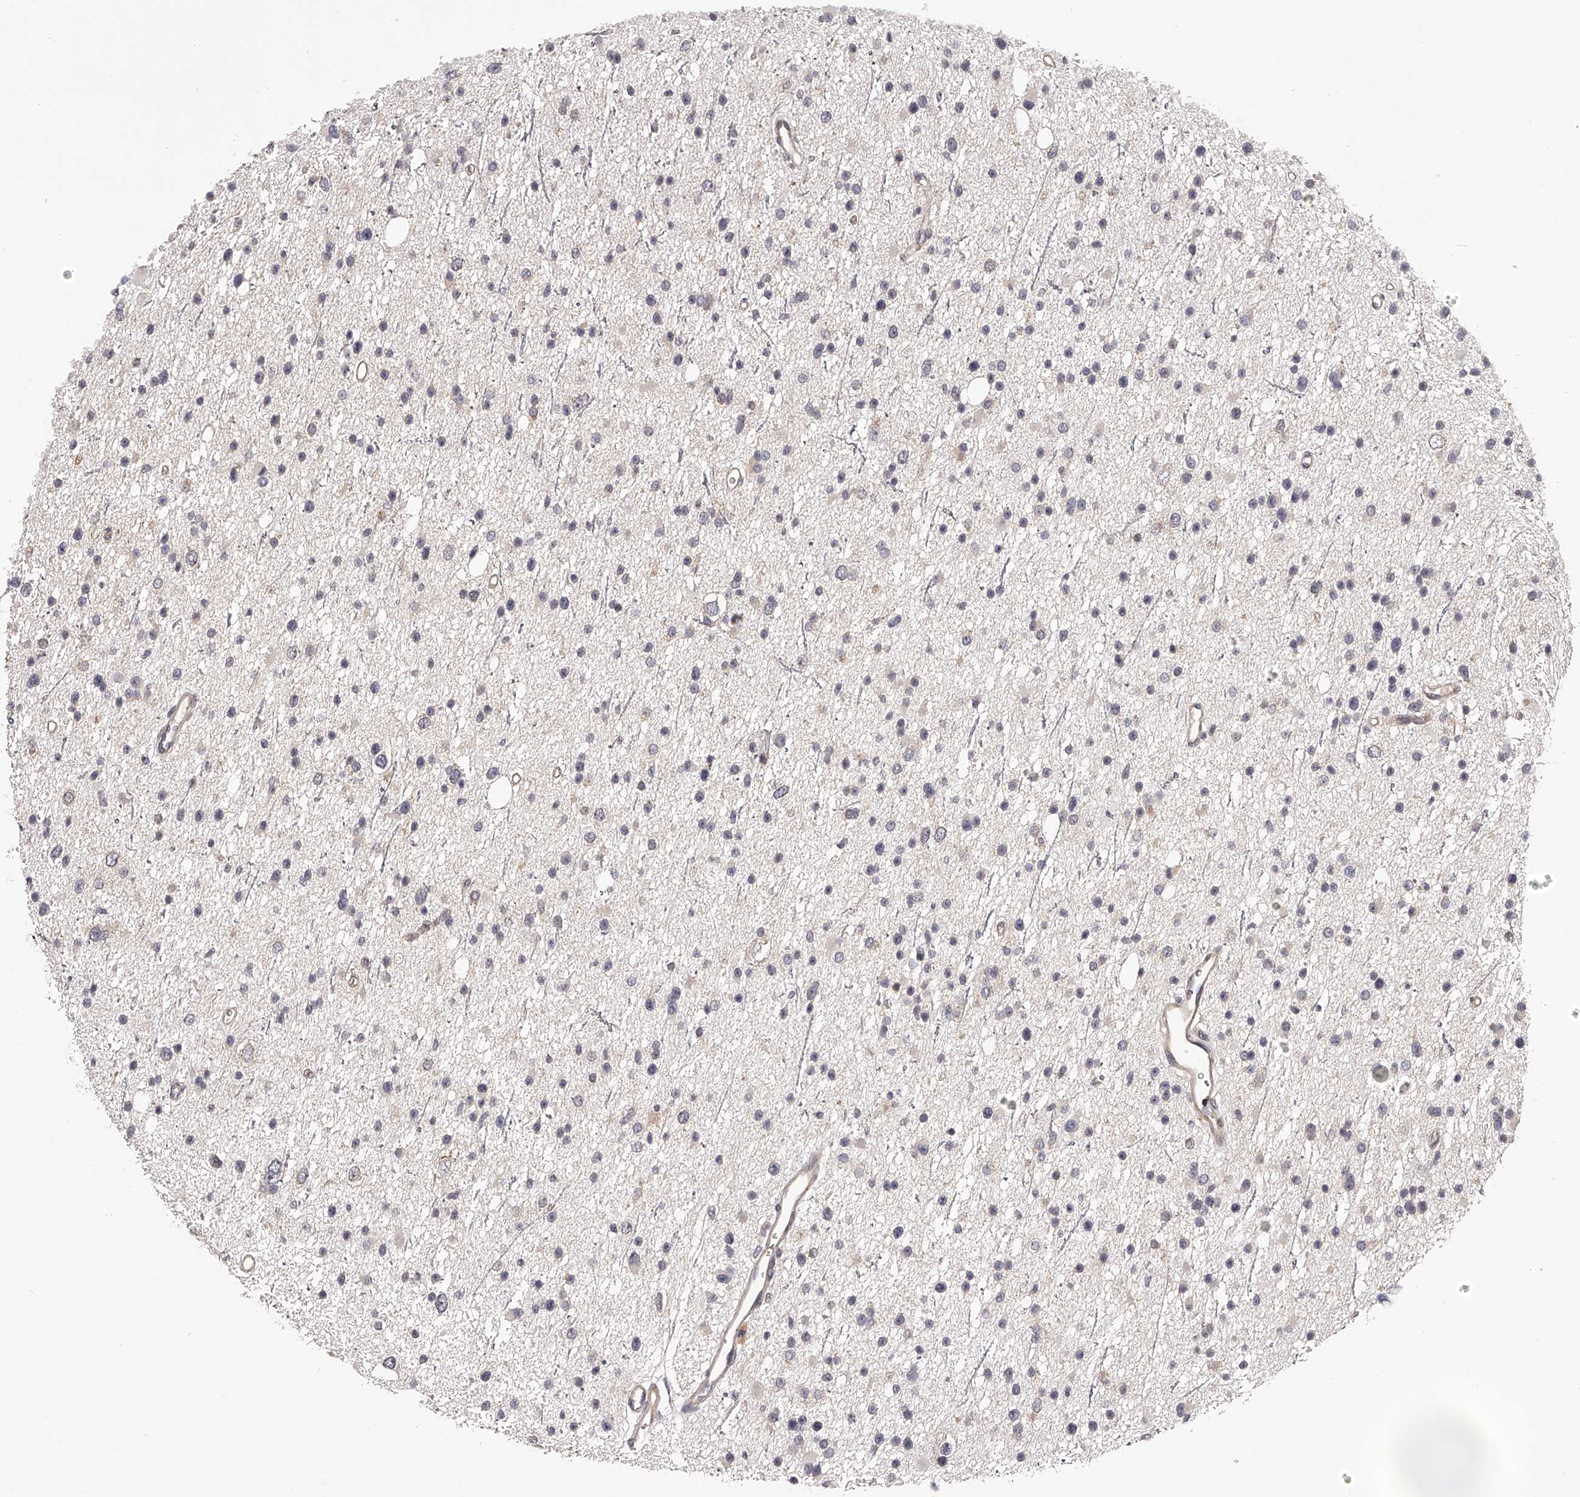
{"staining": {"intensity": "negative", "quantity": "none", "location": "none"}, "tissue": "glioma", "cell_type": "Tumor cells", "image_type": "cancer", "snomed": [{"axis": "morphology", "description": "Glioma, malignant, Low grade"}, {"axis": "topography", "description": "Cerebral cortex"}], "caption": "Malignant low-grade glioma stained for a protein using immunohistochemistry (IHC) exhibits no staining tumor cells.", "gene": "PFDN2", "patient": {"sex": "female", "age": 39}}